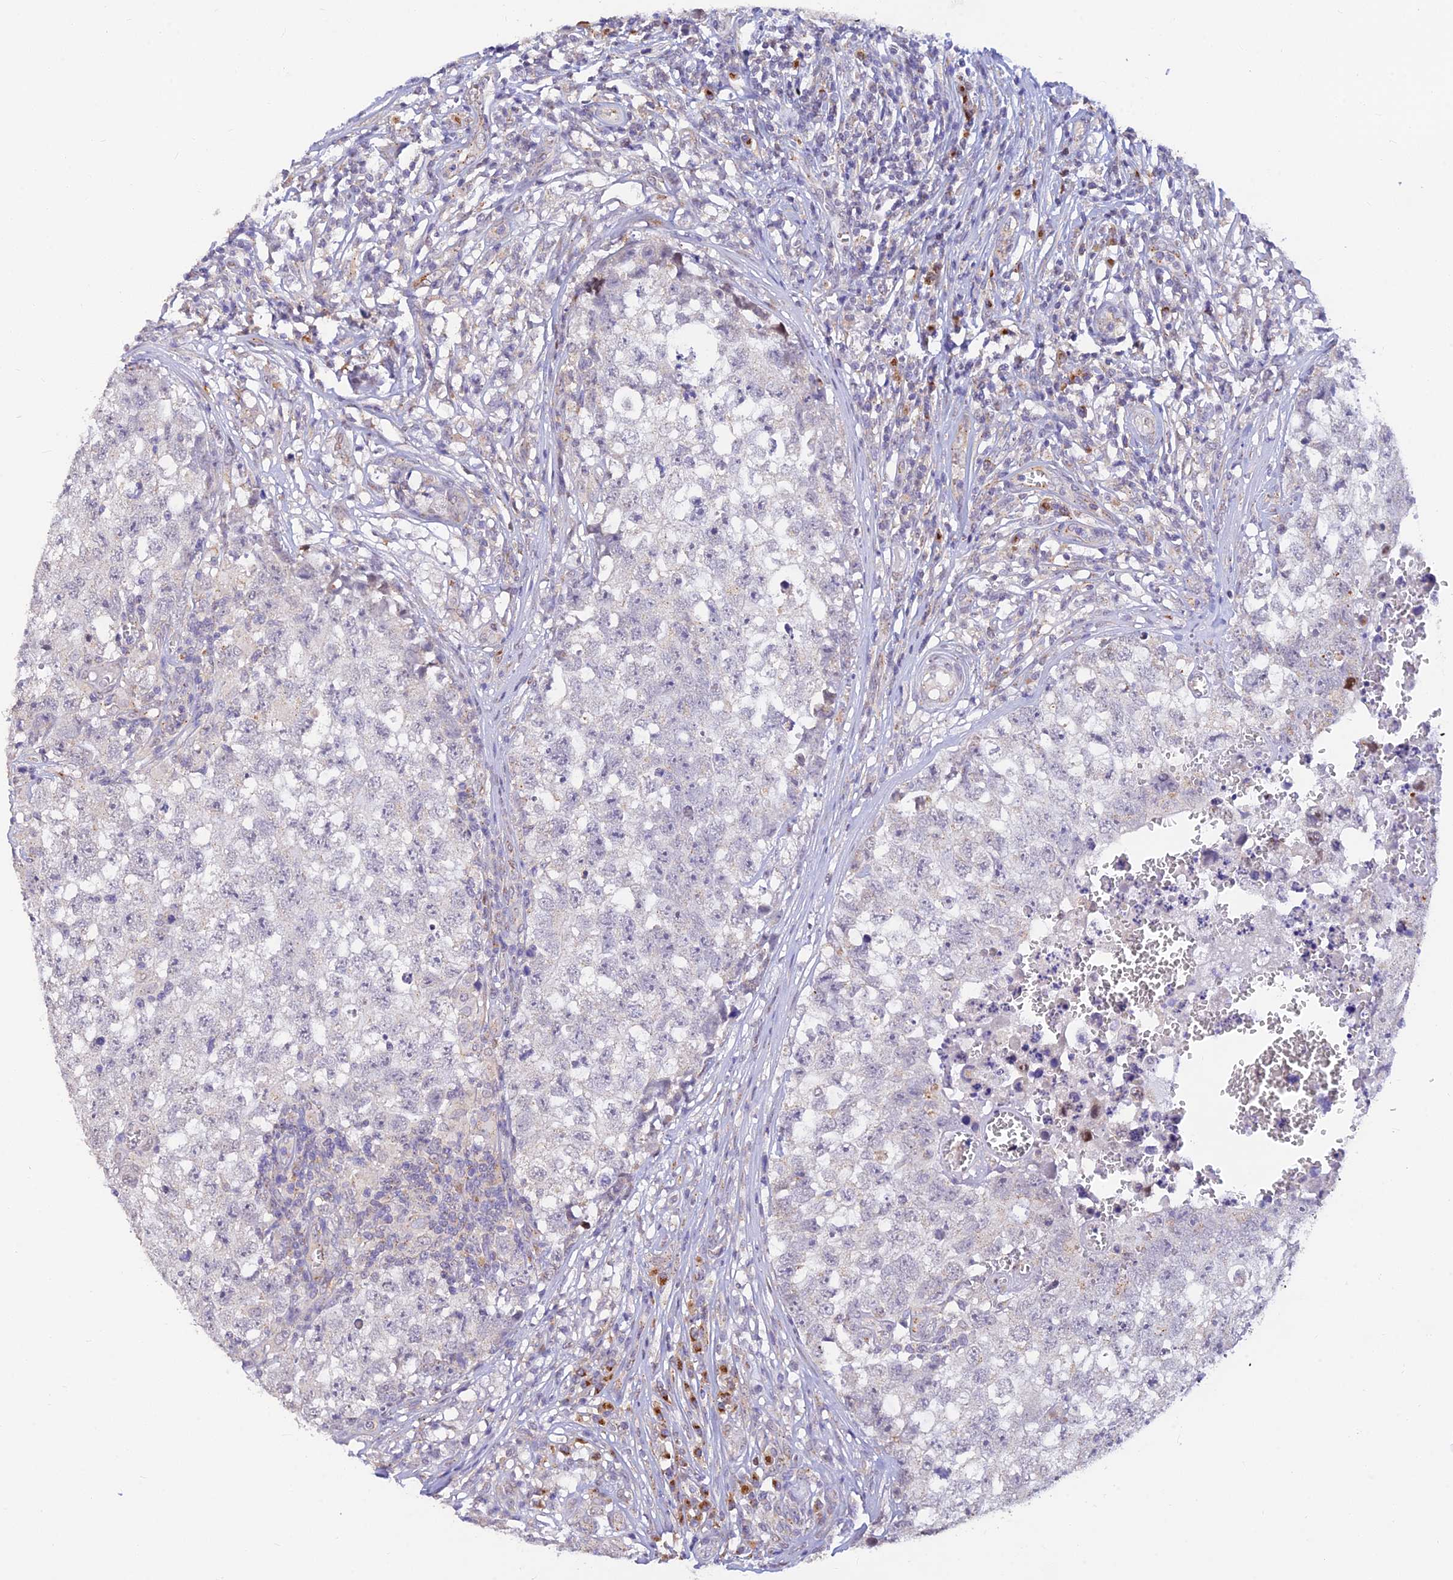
{"staining": {"intensity": "negative", "quantity": "none", "location": "none"}, "tissue": "testis cancer", "cell_type": "Tumor cells", "image_type": "cancer", "snomed": [{"axis": "morphology", "description": "Seminoma, NOS"}, {"axis": "morphology", "description": "Carcinoma, Embryonal, NOS"}, {"axis": "topography", "description": "Testis"}], "caption": "Immunohistochemical staining of testis seminoma reveals no significant staining in tumor cells.", "gene": "INKA1", "patient": {"sex": "male", "age": 29}}